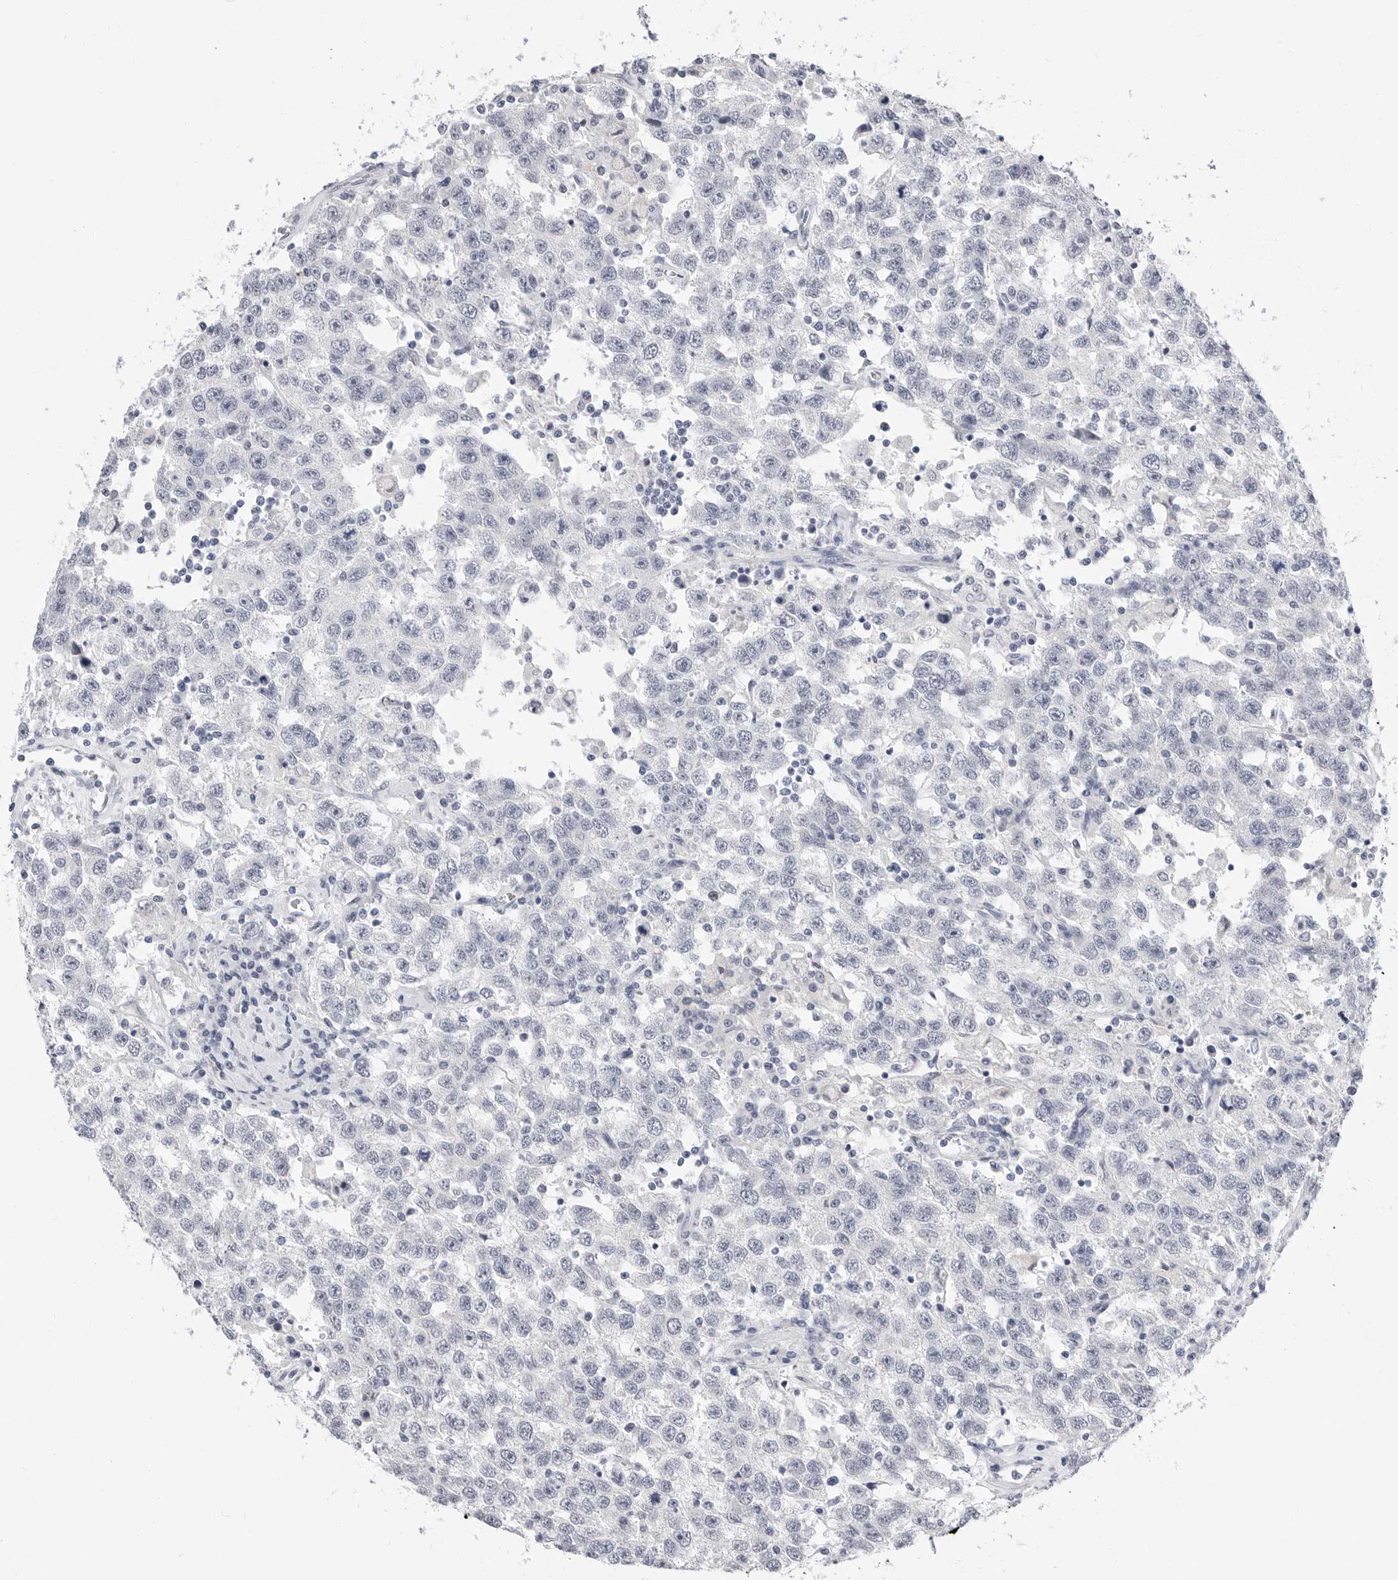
{"staining": {"intensity": "negative", "quantity": "none", "location": "none"}, "tissue": "testis cancer", "cell_type": "Tumor cells", "image_type": "cancer", "snomed": [{"axis": "morphology", "description": "Seminoma, NOS"}, {"axis": "topography", "description": "Testis"}], "caption": "Tumor cells show no significant expression in testis seminoma.", "gene": "PLN", "patient": {"sex": "male", "age": 41}}